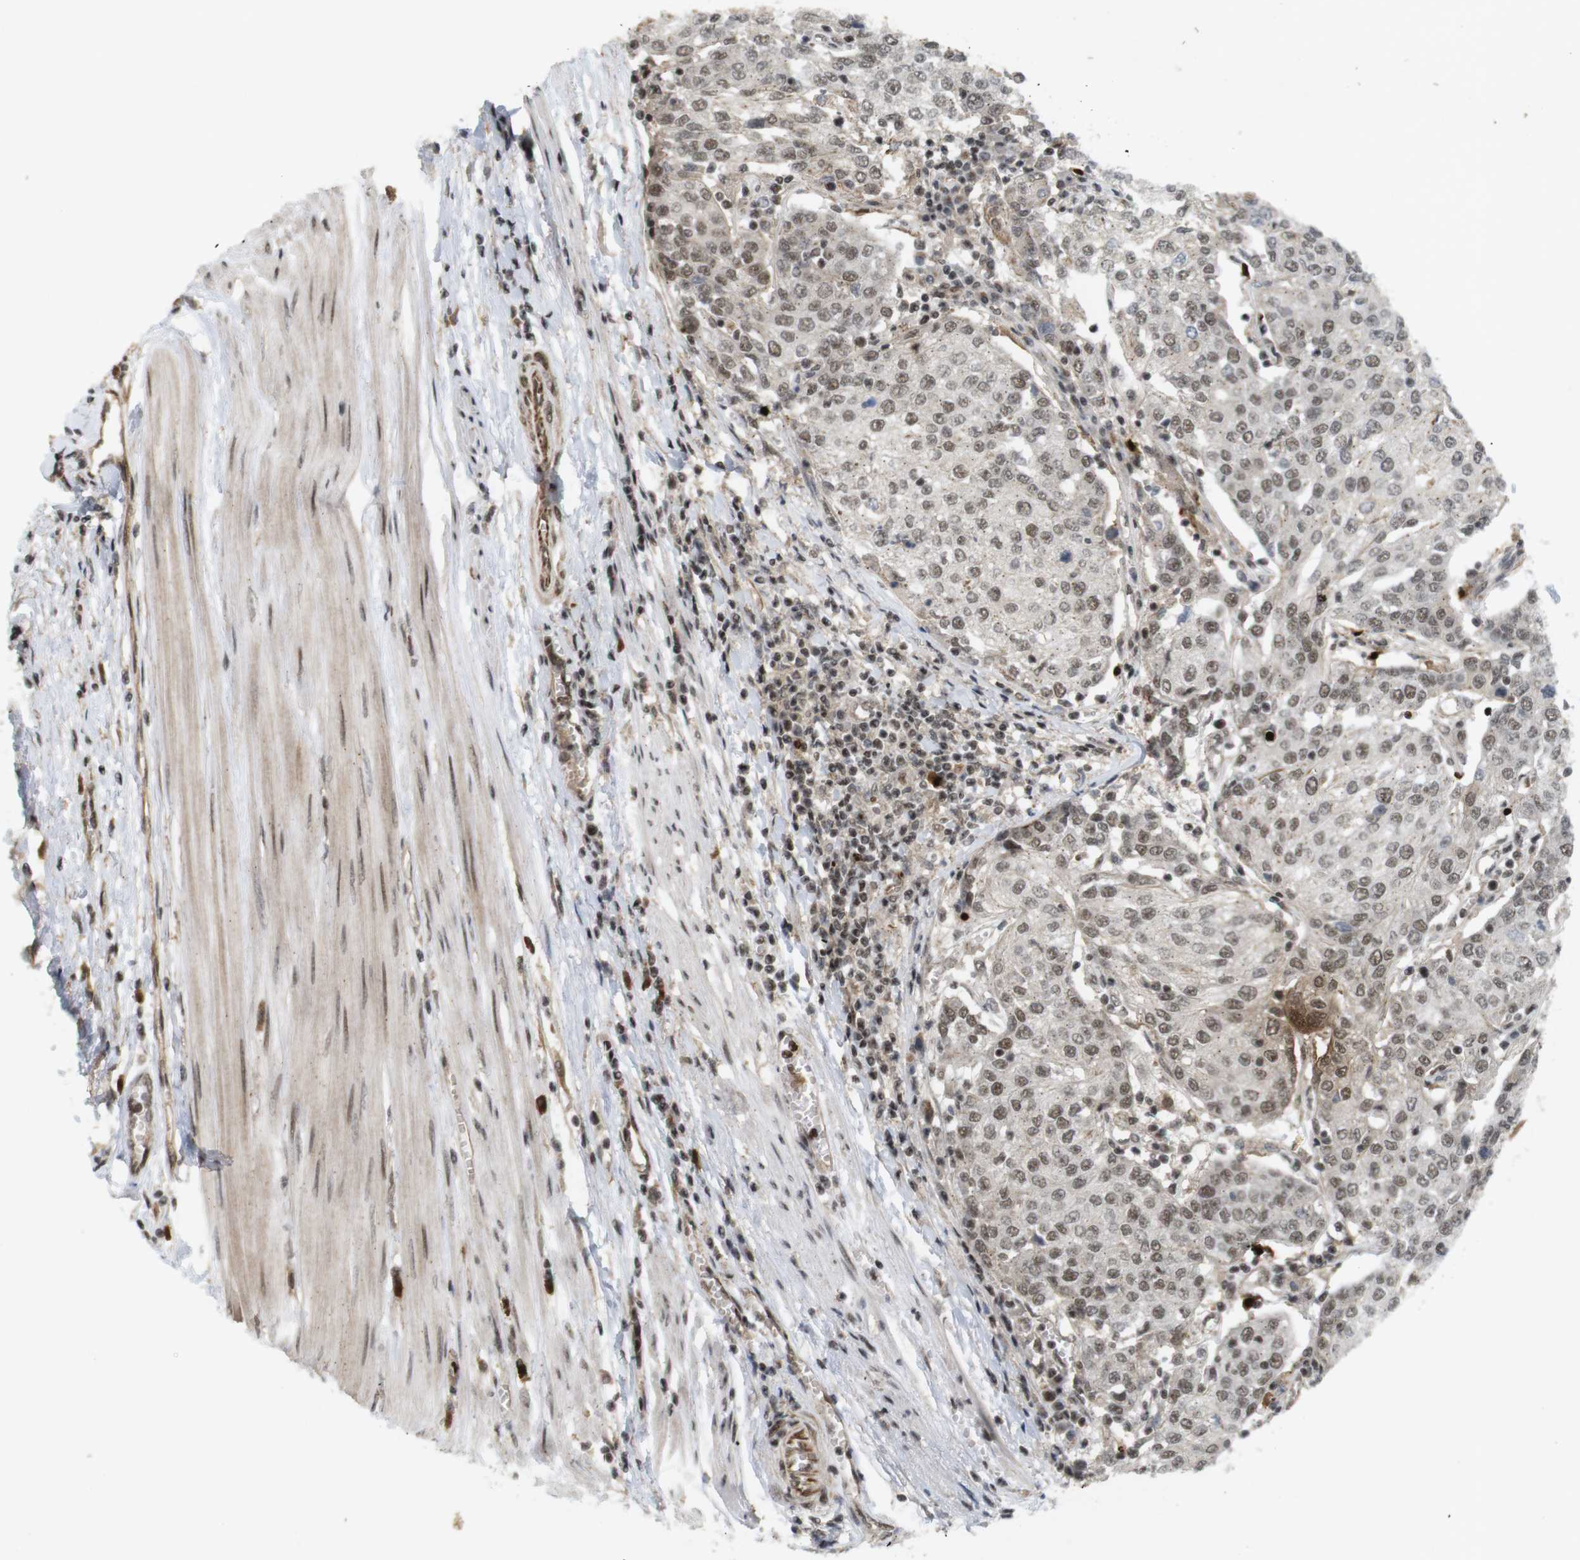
{"staining": {"intensity": "moderate", "quantity": ">75%", "location": "nuclear"}, "tissue": "urothelial cancer", "cell_type": "Tumor cells", "image_type": "cancer", "snomed": [{"axis": "morphology", "description": "Urothelial carcinoma, High grade"}, {"axis": "topography", "description": "Urinary bladder"}], "caption": "A medium amount of moderate nuclear staining is appreciated in about >75% of tumor cells in high-grade urothelial carcinoma tissue.", "gene": "SP2", "patient": {"sex": "female", "age": 85}}